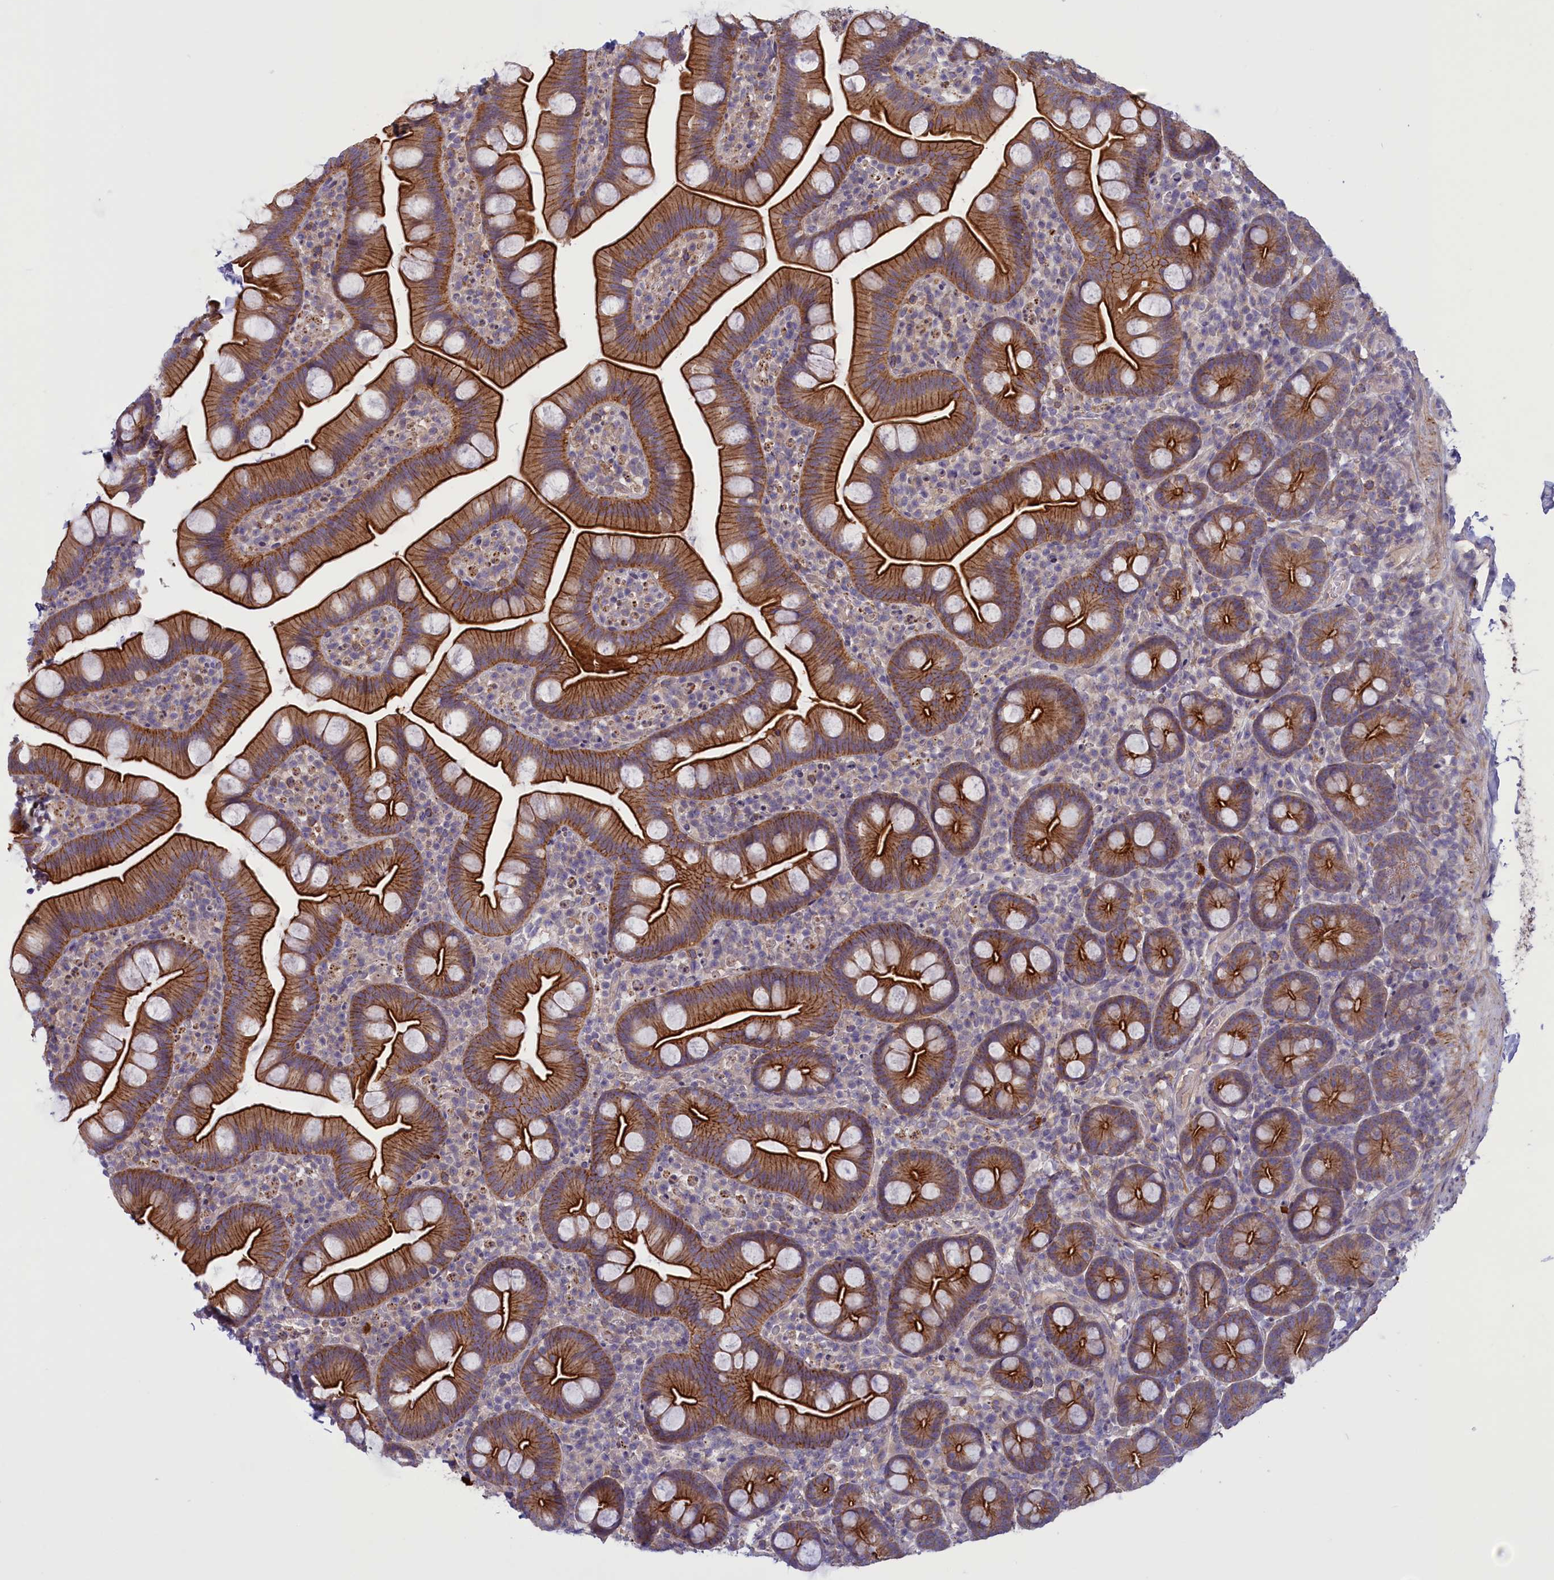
{"staining": {"intensity": "strong", "quantity": ">75%", "location": "cytoplasmic/membranous"}, "tissue": "small intestine", "cell_type": "Glandular cells", "image_type": "normal", "snomed": [{"axis": "morphology", "description": "Normal tissue, NOS"}, {"axis": "topography", "description": "Small intestine"}], "caption": "Immunohistochemistry (IHC) (DAB (3,3'-diaminobenzidine)) staining of benign small intestine shows strong cytoplasmic/membranous protein expression in approximately >75% of glandular cells. (Brightfield microscopy of DAB IHC at high magnification).", "gene": "CORO2A", "patient": {"sex": "female", "age": 68}}